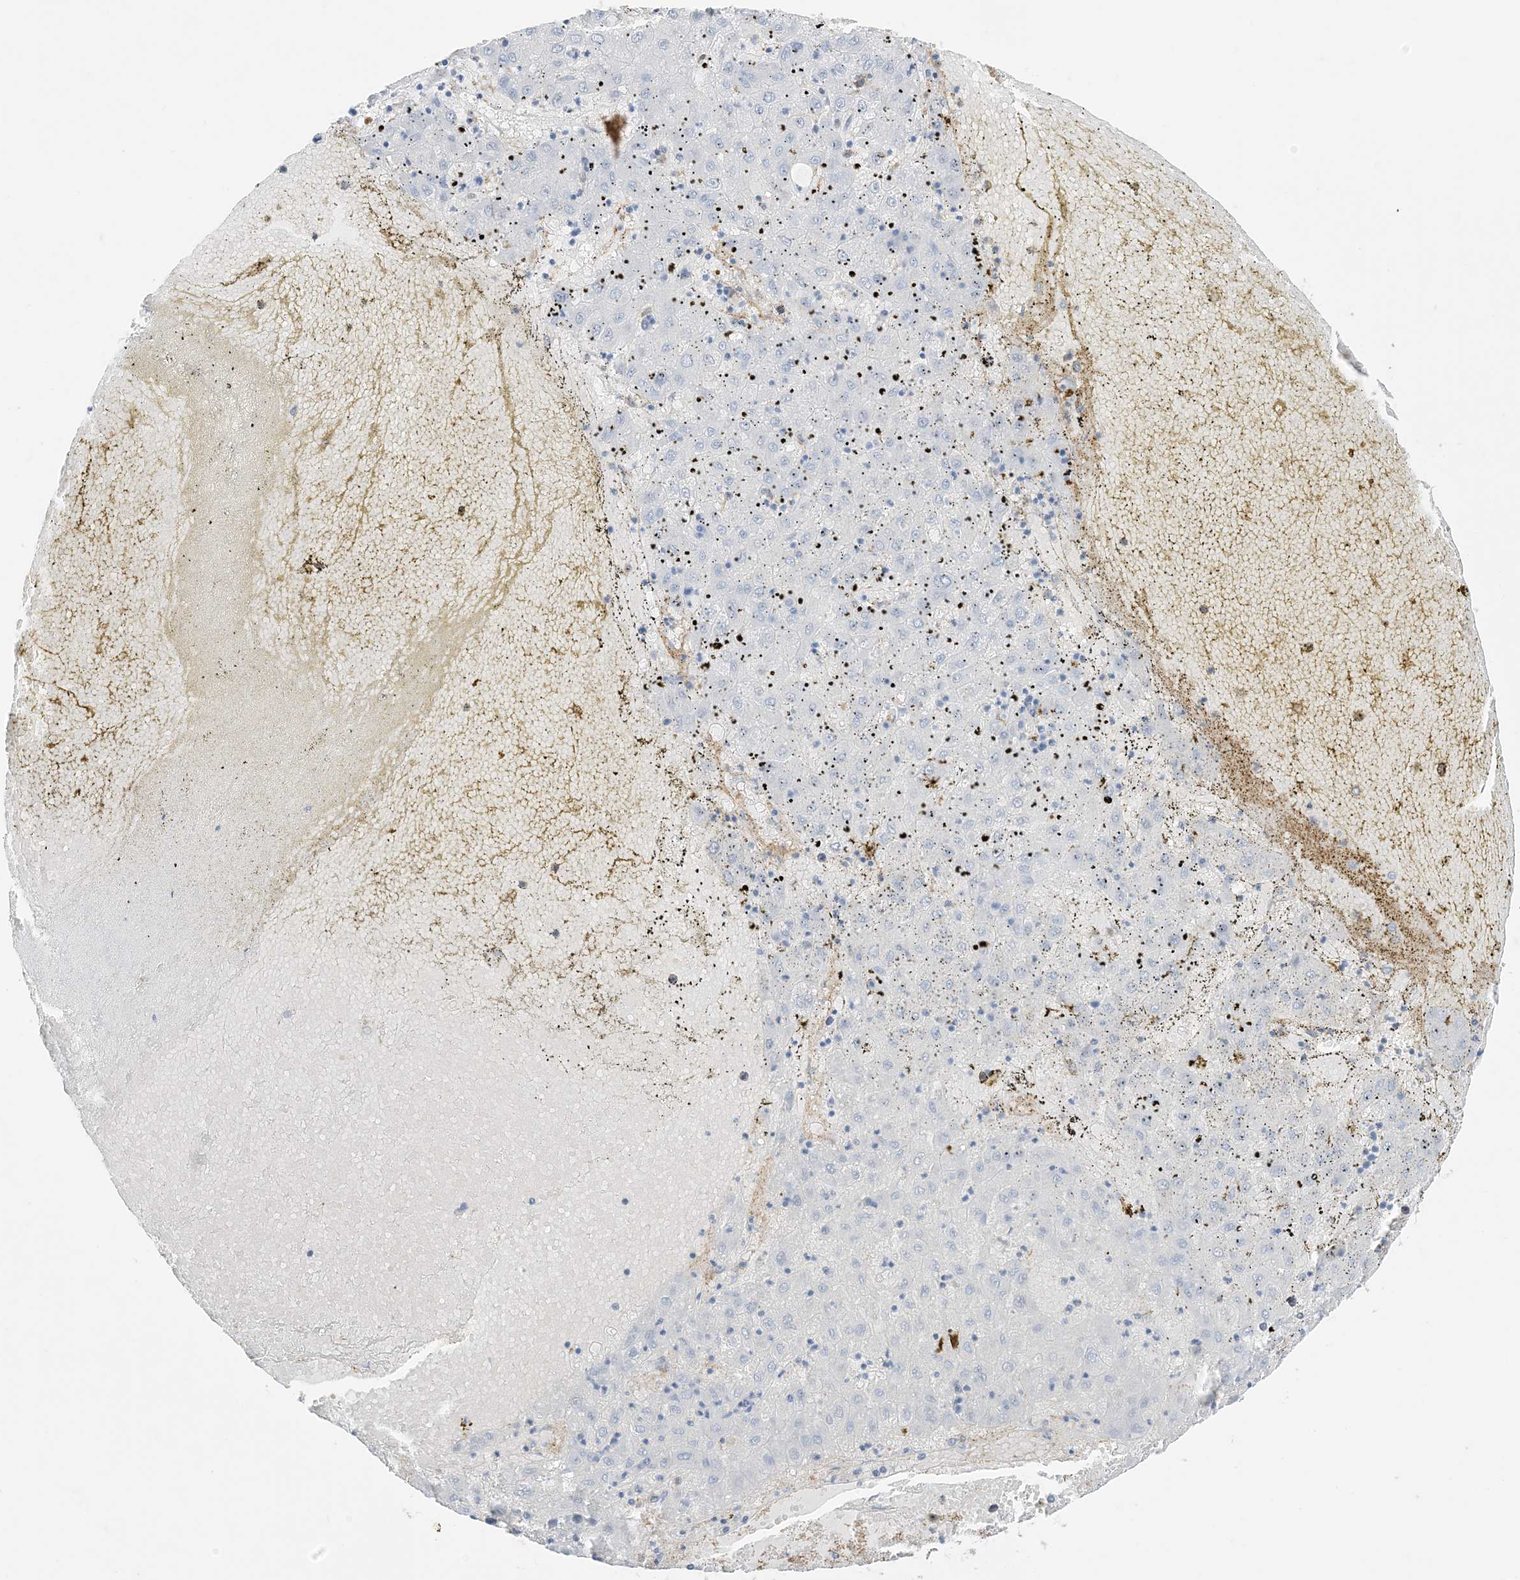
{"staining": {"intensity": "negative", "quantity": "none", "location": "none"}, "tissue": "liver cancer", "cell_type": "Tumor cells", "image_type": "cancer", "snomed": [{"axis": "morphology", "description": "Carcinoma, Hepatocellular, NOS"}, {"axis": "topography", "description": "Liver"}], "caption": "Liver hepatocellular carcinoma stained for a protein using IHC displays no staining tumor cells.", "gene": "GSN", "patient": {"sex": "male", "age": 72}}